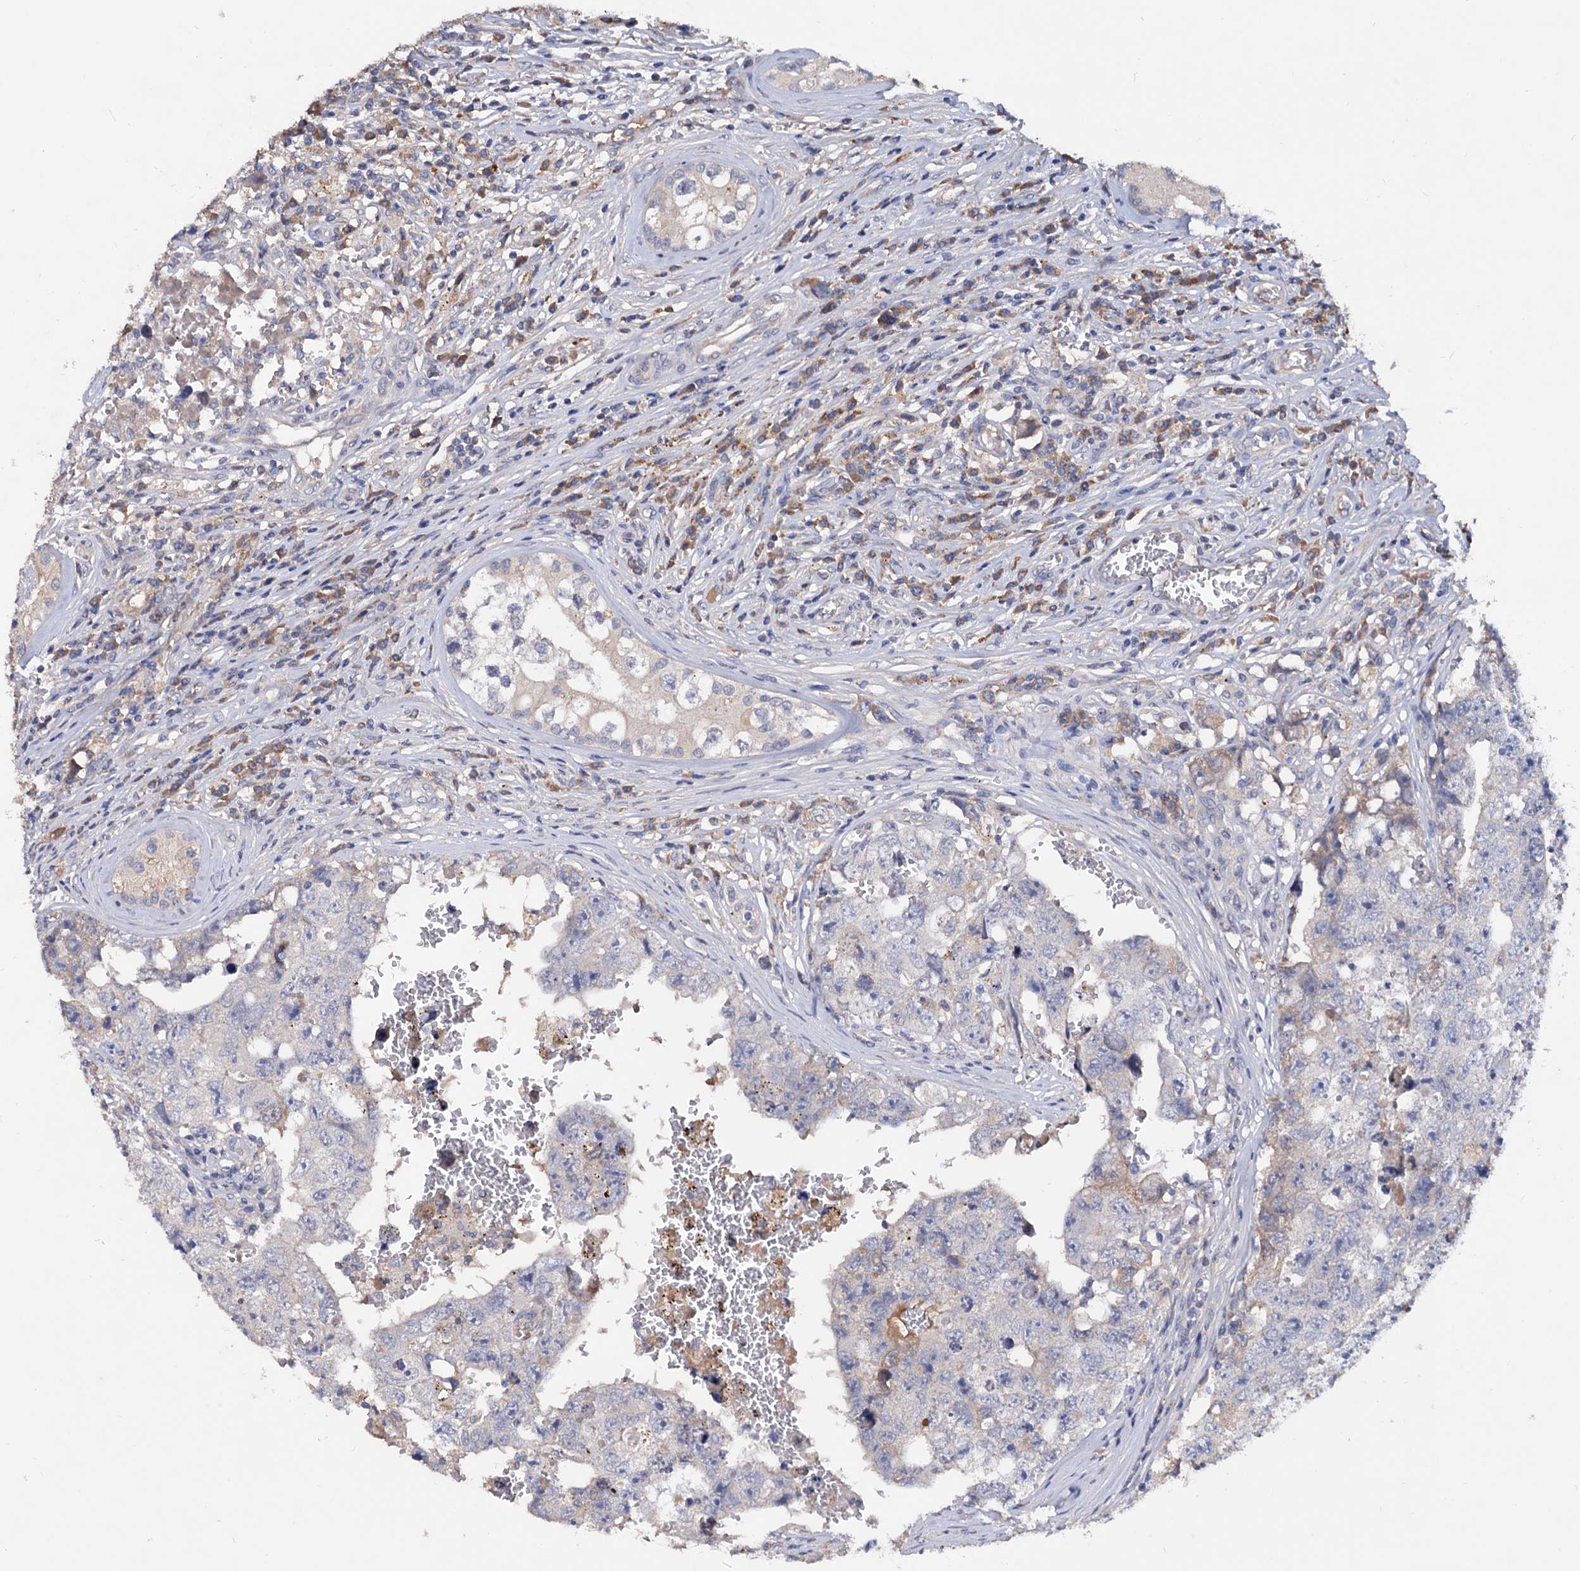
{"staining": {"intensity": "weak", "quantity": "<25%", "location": "cytoplasmic/membranous"}, "tissue": "testis cancer", "cell_type": "Tumor cells", "image_type": "cancer", "snomed": [{"axis": "morphology", "description": "Carcinoma, Embryonal, NOS"}, {"axis": "topography", "description": "Testis"}], "caption": "Testis embryonal carcinoma was stained to show a protein in brown. There is no significant positivity in tumor cells.", "gene": "NPAS4", "patient": {"sex": "male", "age": 17}}